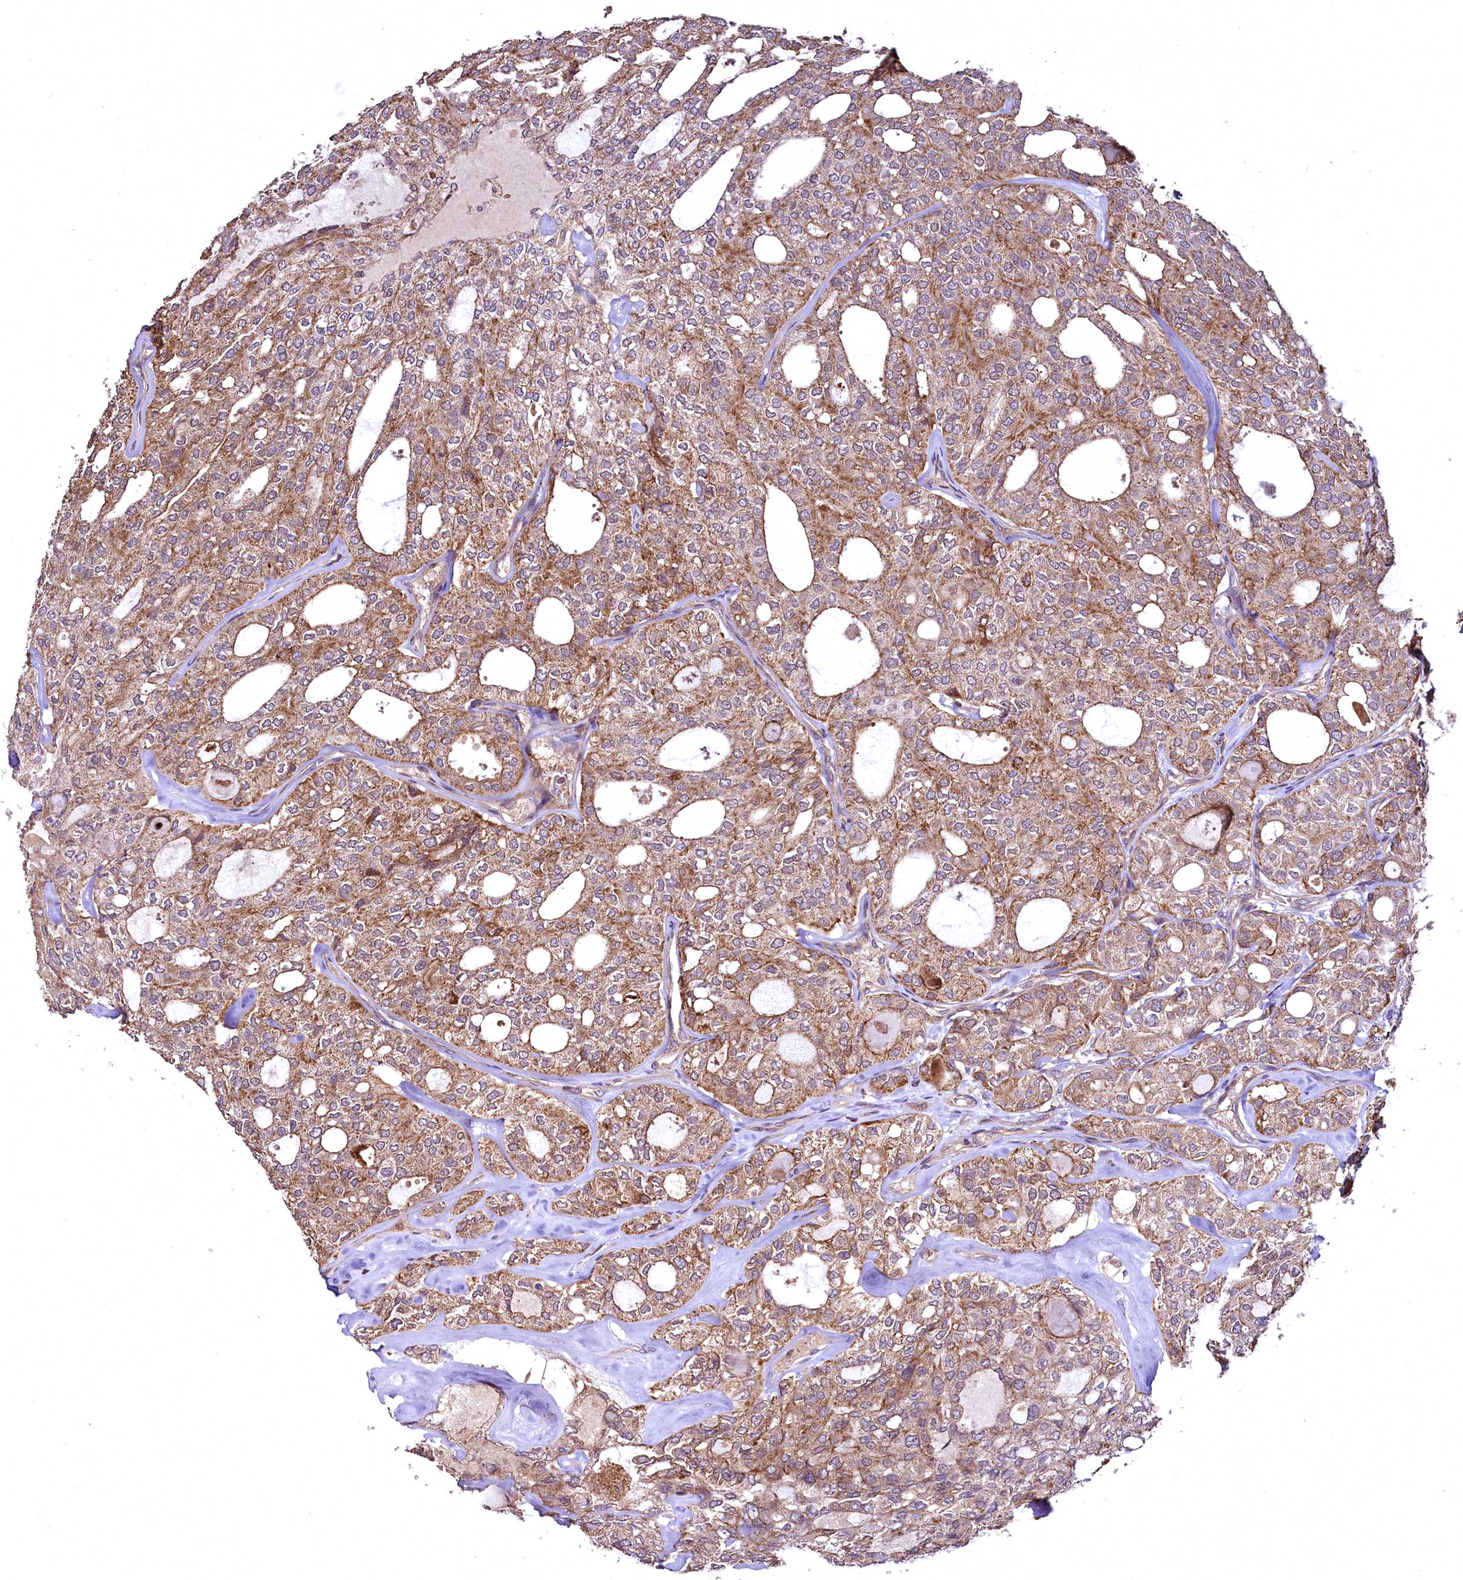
{"staining": {"intensity": "moderate", "quantity": ">75%", "location": "cytoplasmic/membranous"}, "tissue": "thyroid cancer", "cell_type": "Tumor cells", "image_type": "cancer", "snomed": [{"axis": "morphology", "description": "Follicular adenoma carcinoma, NOS"}, {"axis": "topography", "description": "Thyroid gland"}], "caption": "Immunohistochemical staining of human thyroid cancer displays moderate cytoplasmic/membranous protein positivity in about >75% of tumor cells.", "gene": "TBCEL", "patient": {"sex": "male", "age": 75}}